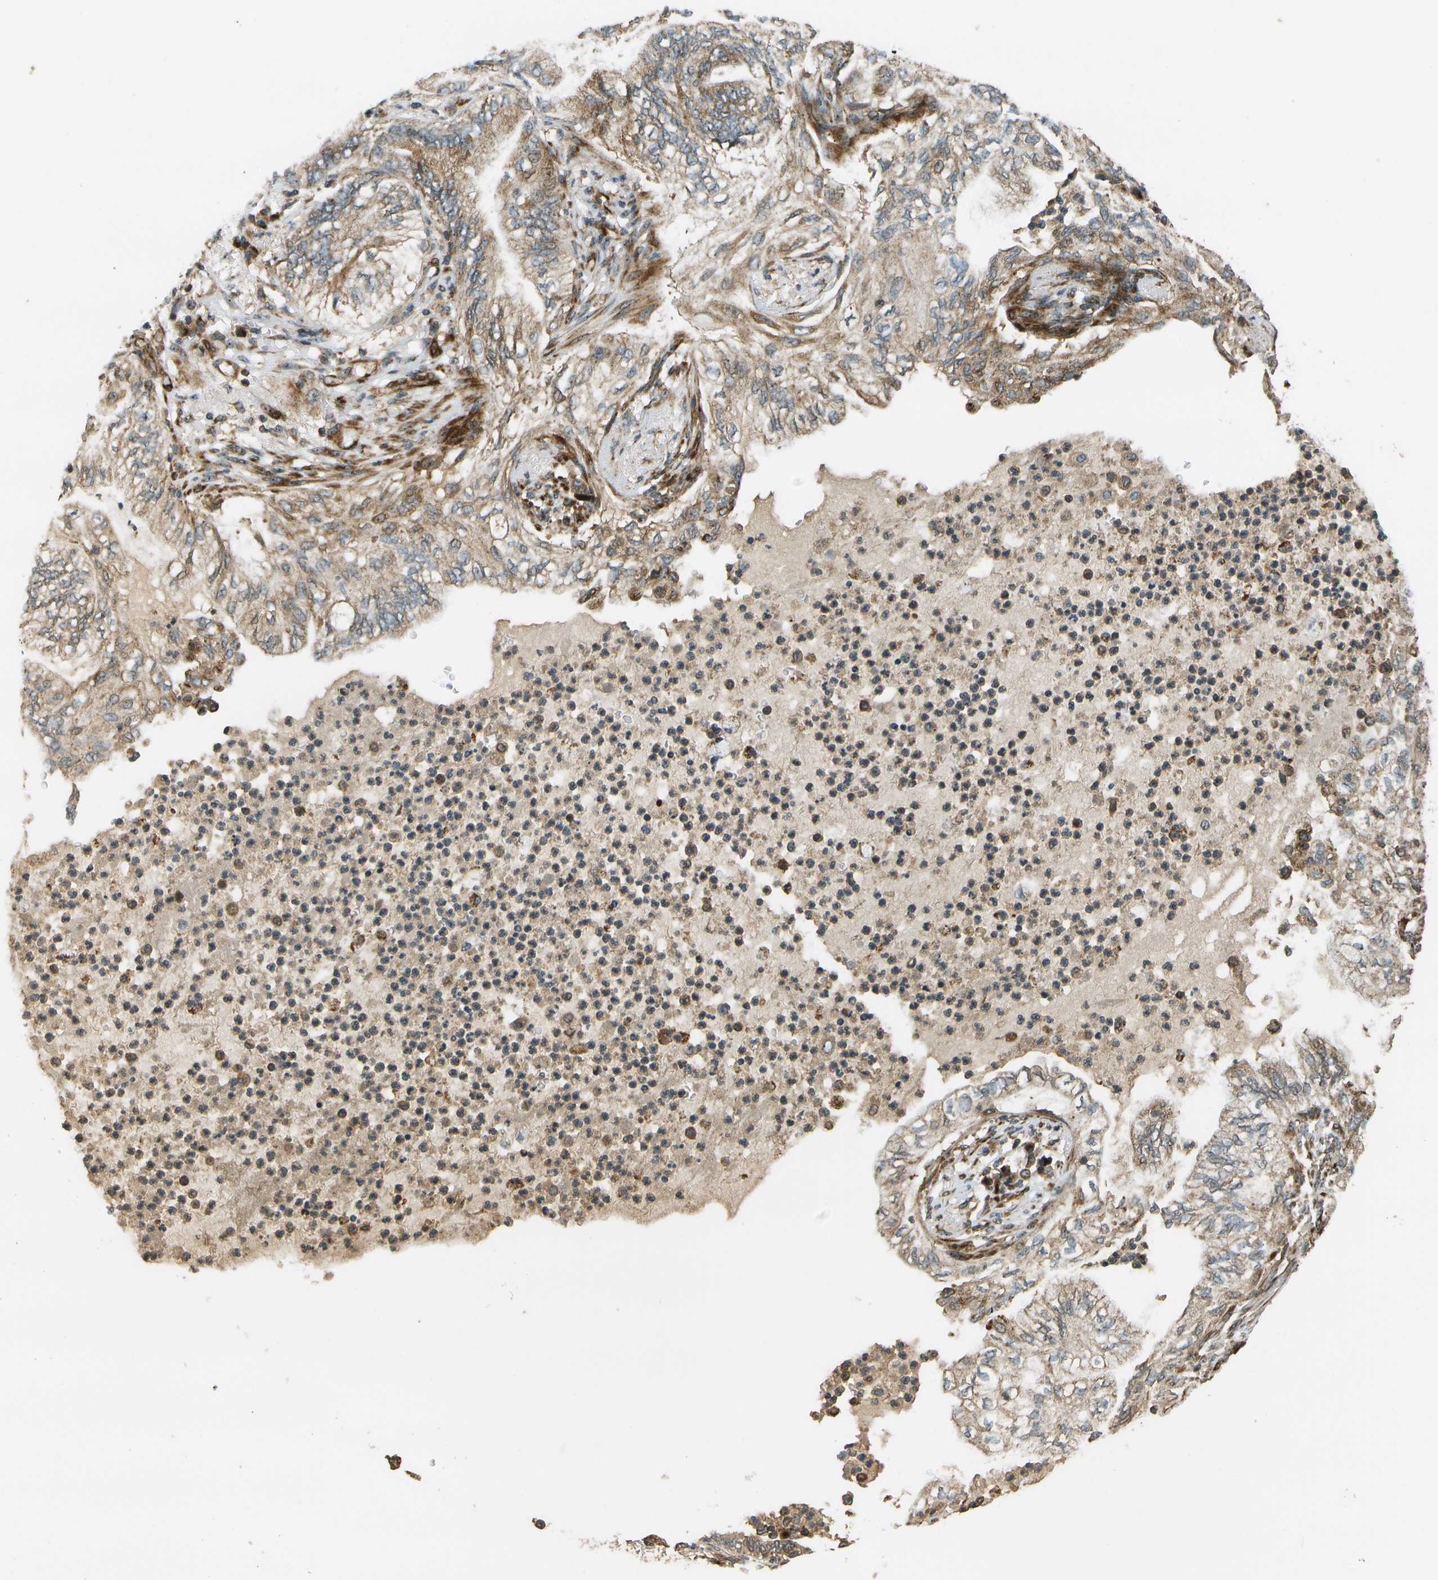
{"staining": {"intensity": "moderate", "quantity": ">75%", "location": "cytoplasmic/membranous"}, "tissue": "lung cancer", "cell_type": "Tumor cells", "image_type": "cancer", "snomed": [{"axis": "morphology", "description": "Normal tissue, NOS"}, {"axis": "morphology", "description": "Adenocarcinoma, NOS"}, {"axis": "topography", "description": "Bronchus"}, {"axis": "topography", "description": "Lung"}], "caption": "Human adenocarcinoma (lung) stained for a protein (brown) shows moderate cytoplasmic/membranous positive staining in about >75% of tumor cells.", "gene": "LRP12", "patient": {"sex": "female", "age": 70}}